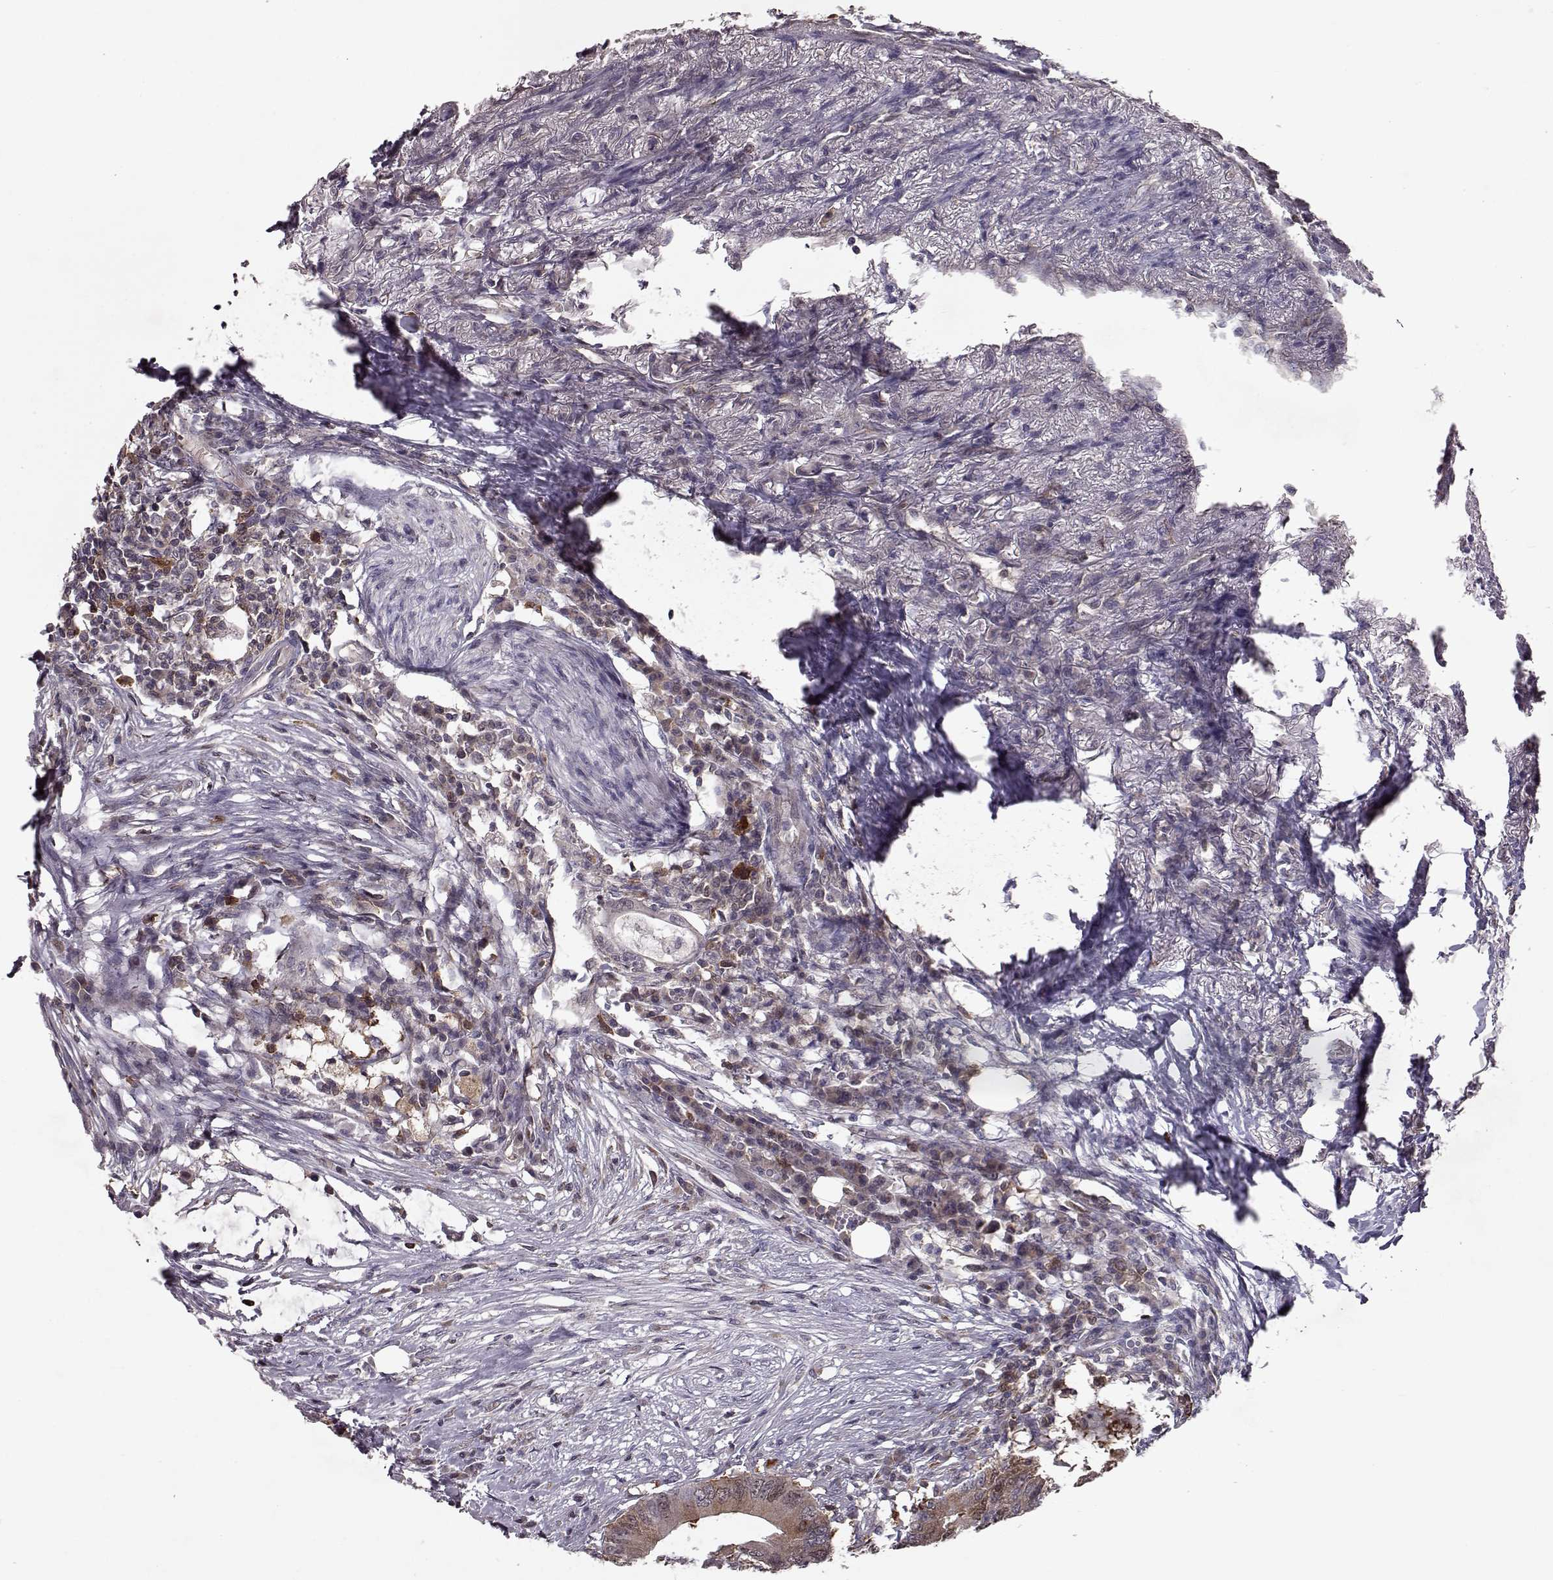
{"staining": {"intensity": "weak", "quantity": ">75%", "location": "cytoplasmic/membranous"}, "tissue": "colorectal cancer", "cell_type": "Tumor cells", "image_type": "cancer", "snomed": [{"axis": "morphology", "description": "Adenocarcinoma, NOS"}, {"axis": "topography", "description": "Colon"}], "caption": "Immunohistochemical staining of human colorectal cancer (adenocarcinoma) shows weak cytoplasmic/membranous protein positivity in about >75% of tumor cells.", "gene": "RANBP1", "patient": {"sex": "male", "age": 71}}